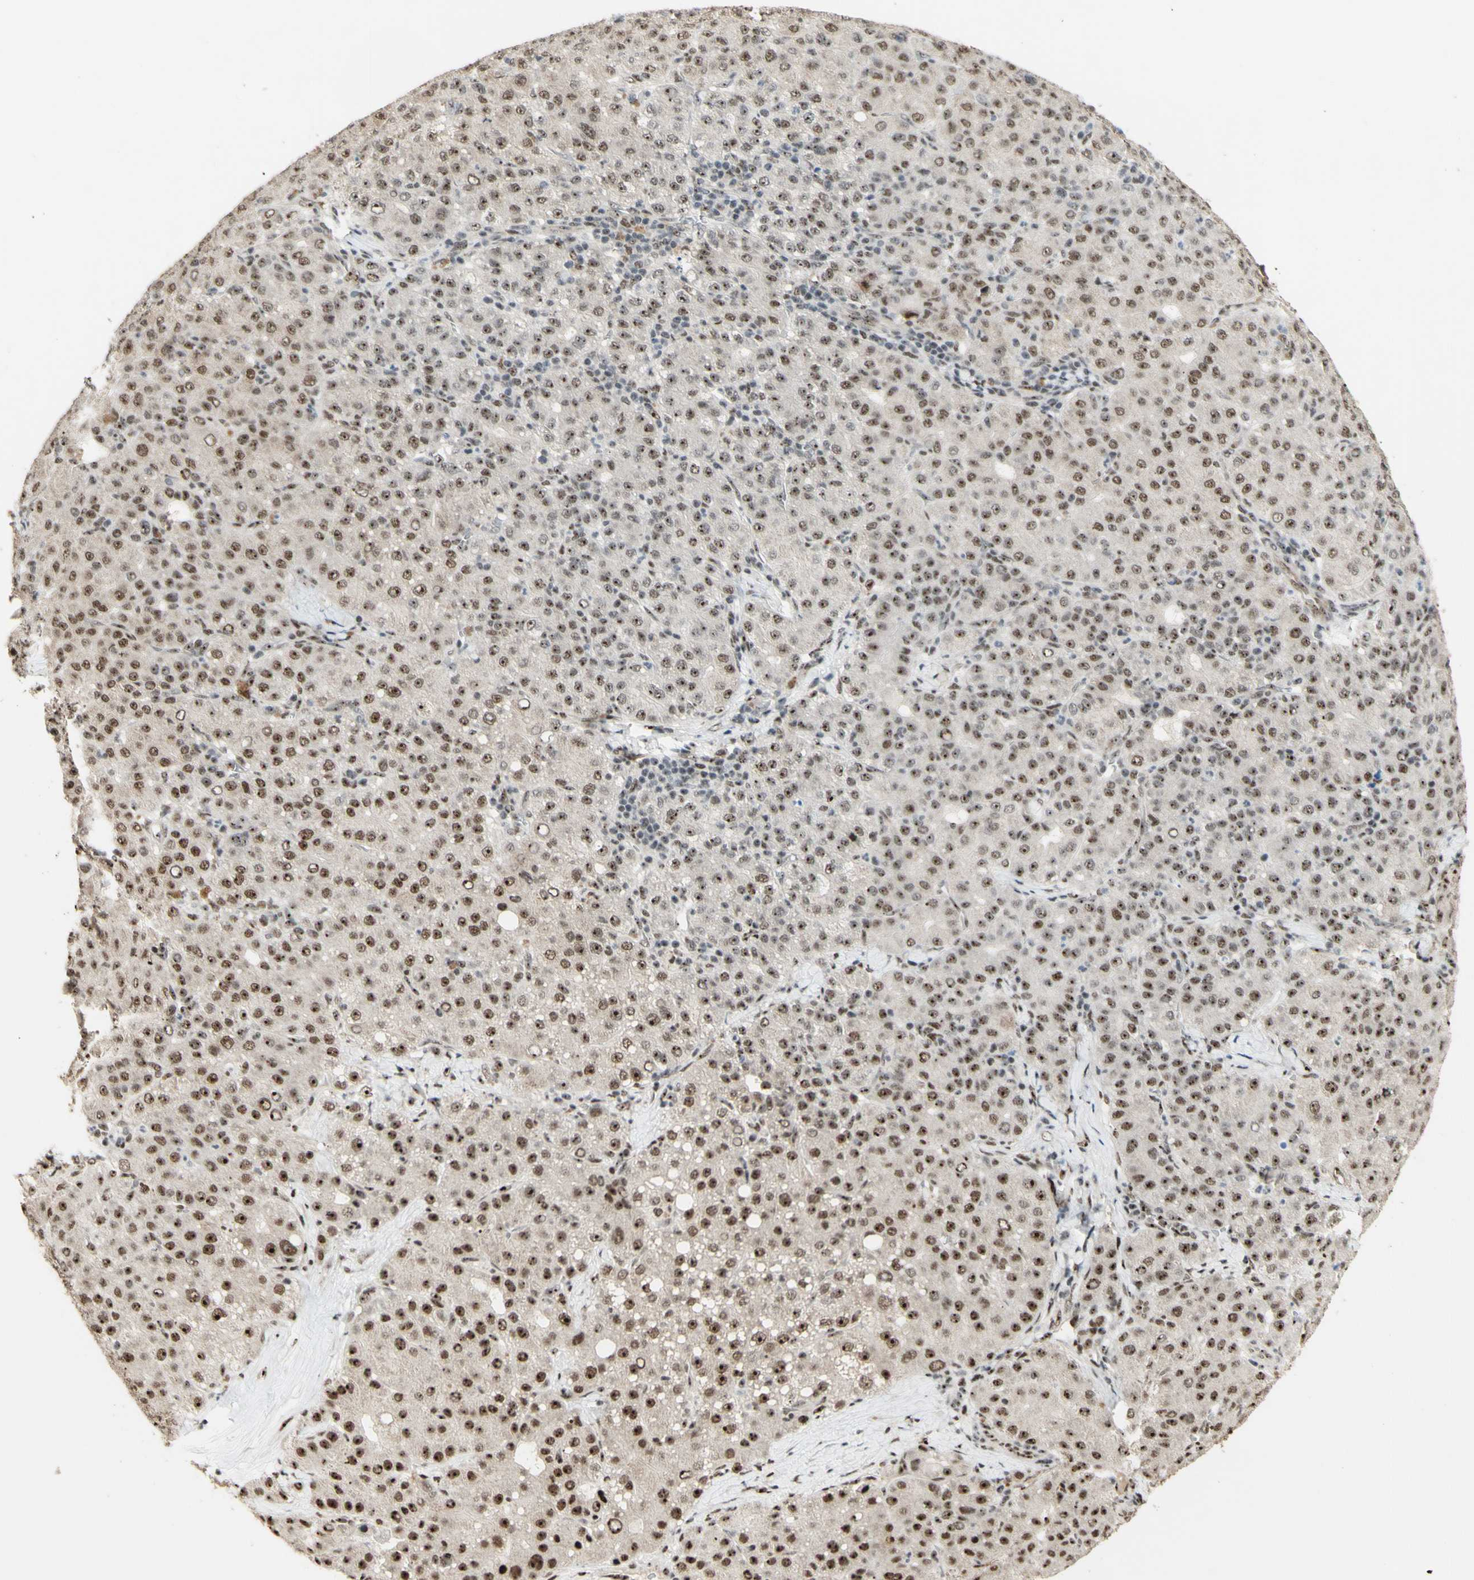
{"staining": {"intensity": "strong", "quantity": ">75%", "location": "cytoplasmic/membranous,nuclear"}, "tissue": "liver cancer", "cell_type": "Tumor cells", "image_type": "cancer", "snomed": [{"axis": "morphology", "description": "Carcinoma, Hepatocellular, NOS"}, {"axis": "topography", "description": "Liver"}], "caption": "This is a photomicrograph of immunohistochemistry staining of liver cancer (hepatocellular carcinoma), which shows strong expression in the cytoplasmic/membranous and nuclear of tumor cells.", "gene": "DHX9", "patient": {"sex": "male", "age": 65}}